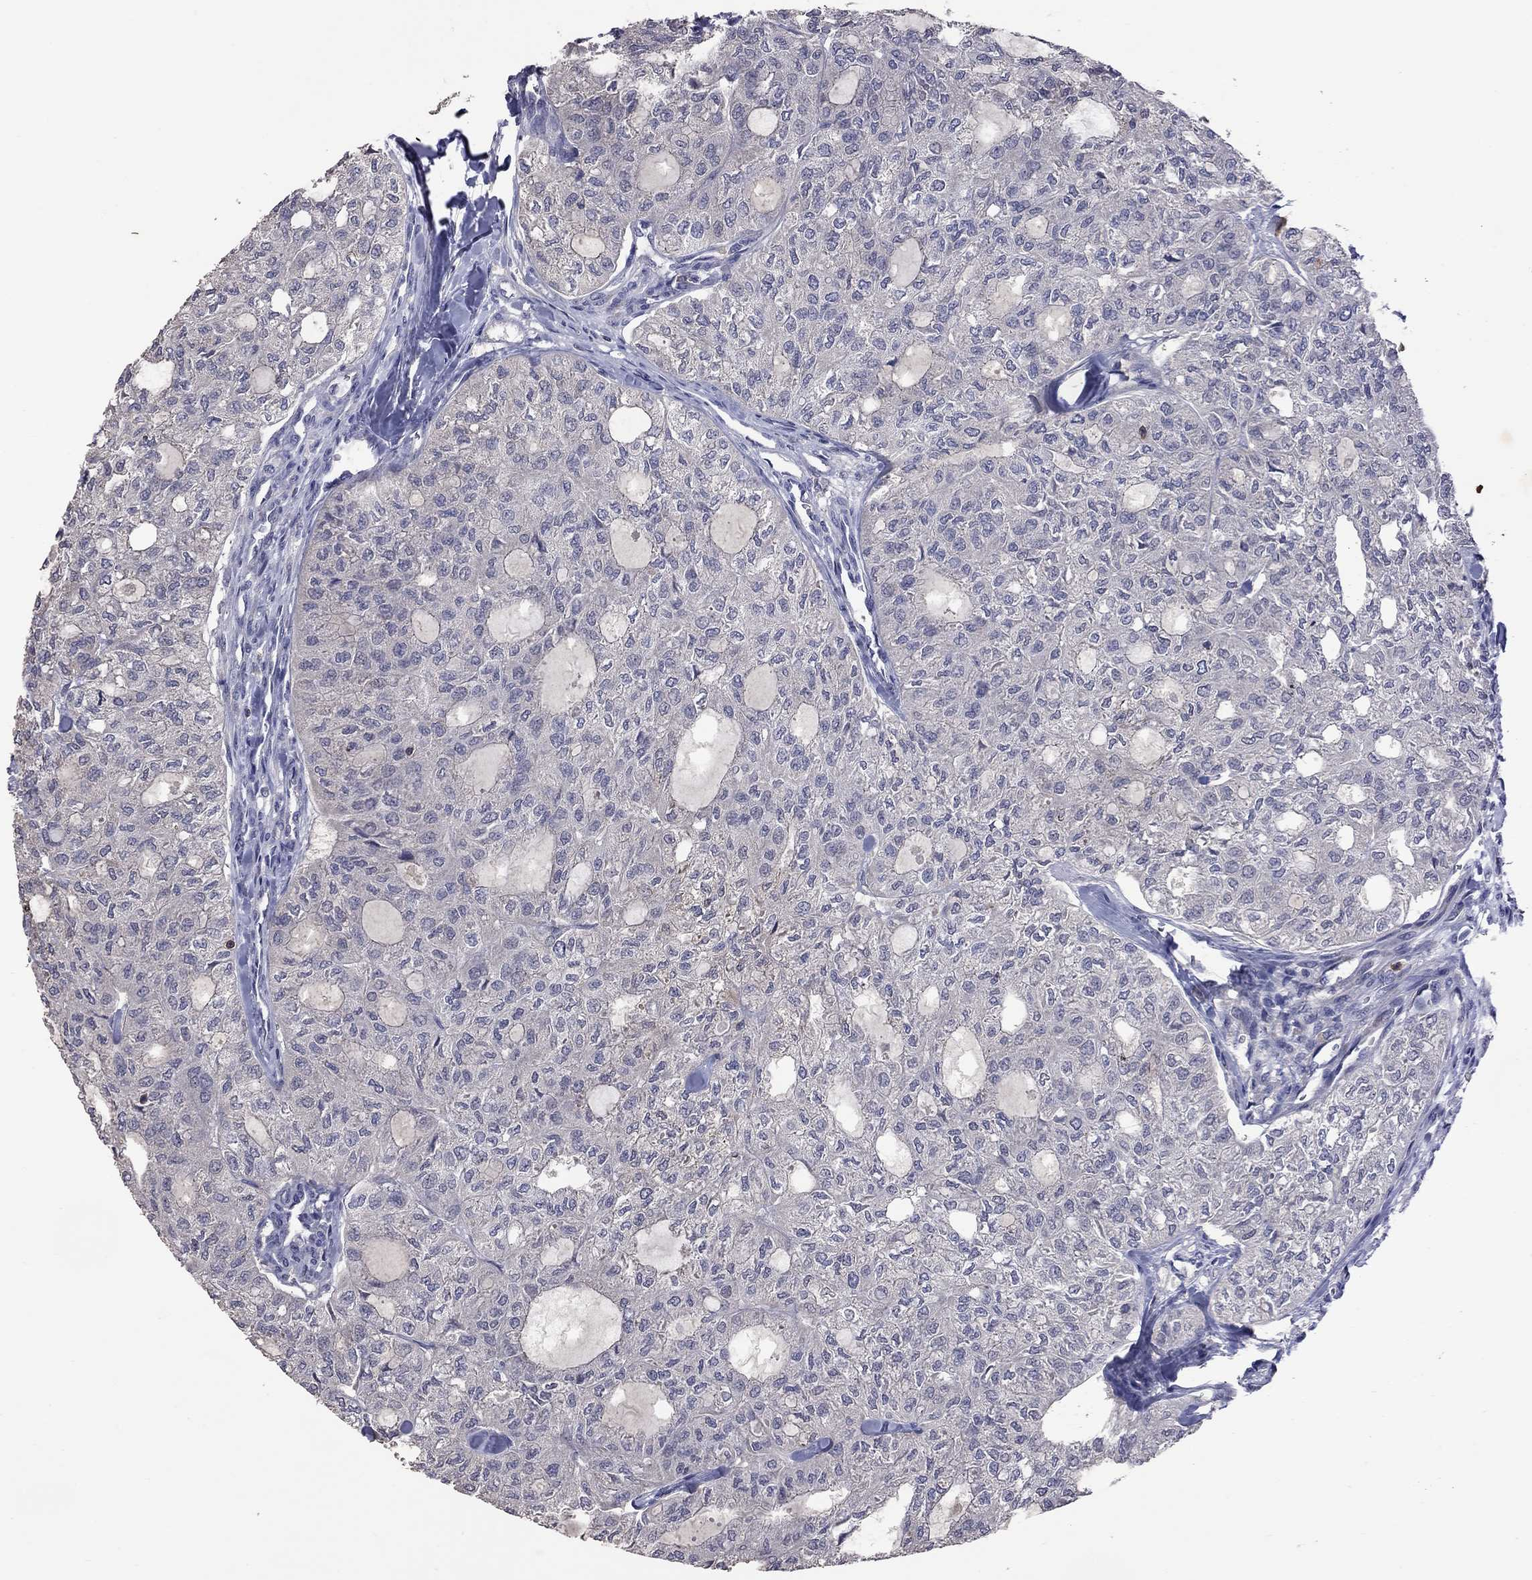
{"staining": {"intensity": "negative", "quantity": "none", "location": "none"}, "tissue": "thyroid cancer", "cell_type": "Tumor cells", "image_type": "cancer", "snomed": [{"axis": "morphology", "description": "Follicular adenoma carcinoma, NOS"}, {"axis": "topography", "description": "Thyroid gland"}], "caption": "There is no significant staining in tumor cells of follicular adenoma carcinoma (thyroid).", "gene": "IPCEF1", "patient": {"sex": "male", "age": 75}}